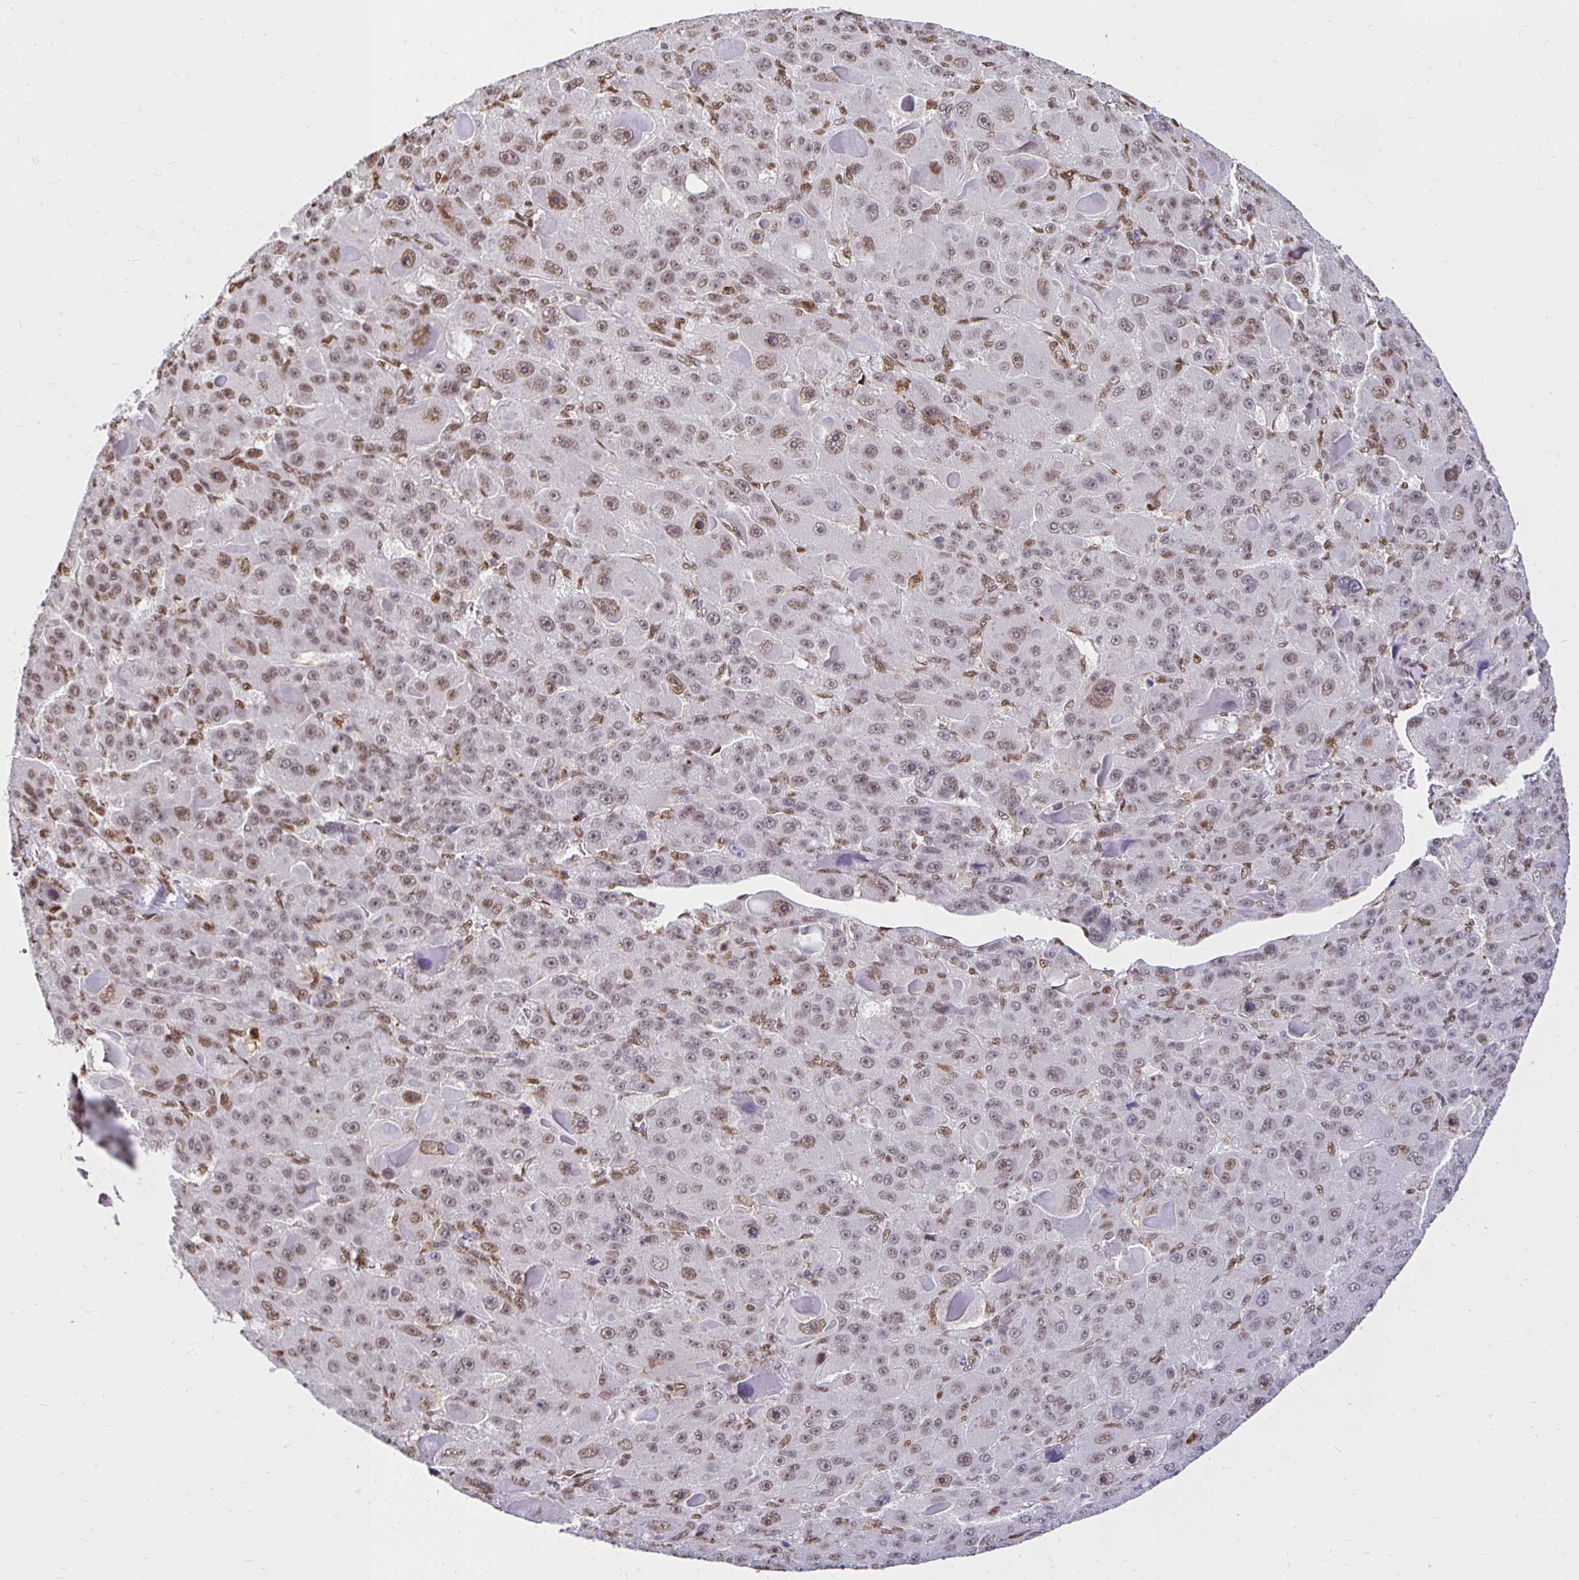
{"staining": {"intensity": "moderate", "quantity": ">75%", "location": "nuclear"}, "tissue": "liver cancer", "cell_type": "Tumor cells", "image_type": "cancer", "snomed": [{"axis": "morphology", "description": "Carcinoma, Hepatocellular, NOS"}, {"axis": "topography", "description": "Liver"}], "caption": "Protein expression analysis of human liver hepatocellular carcinoma reveals moderate nuclear expression in about >75% of tumor cells. (DAB (3,3'-diaminobenzidine) IHC with brightfield microscopy, high magnification).", "gene": "ZNF579", "patient": {"sex": "male", "age": 76}}